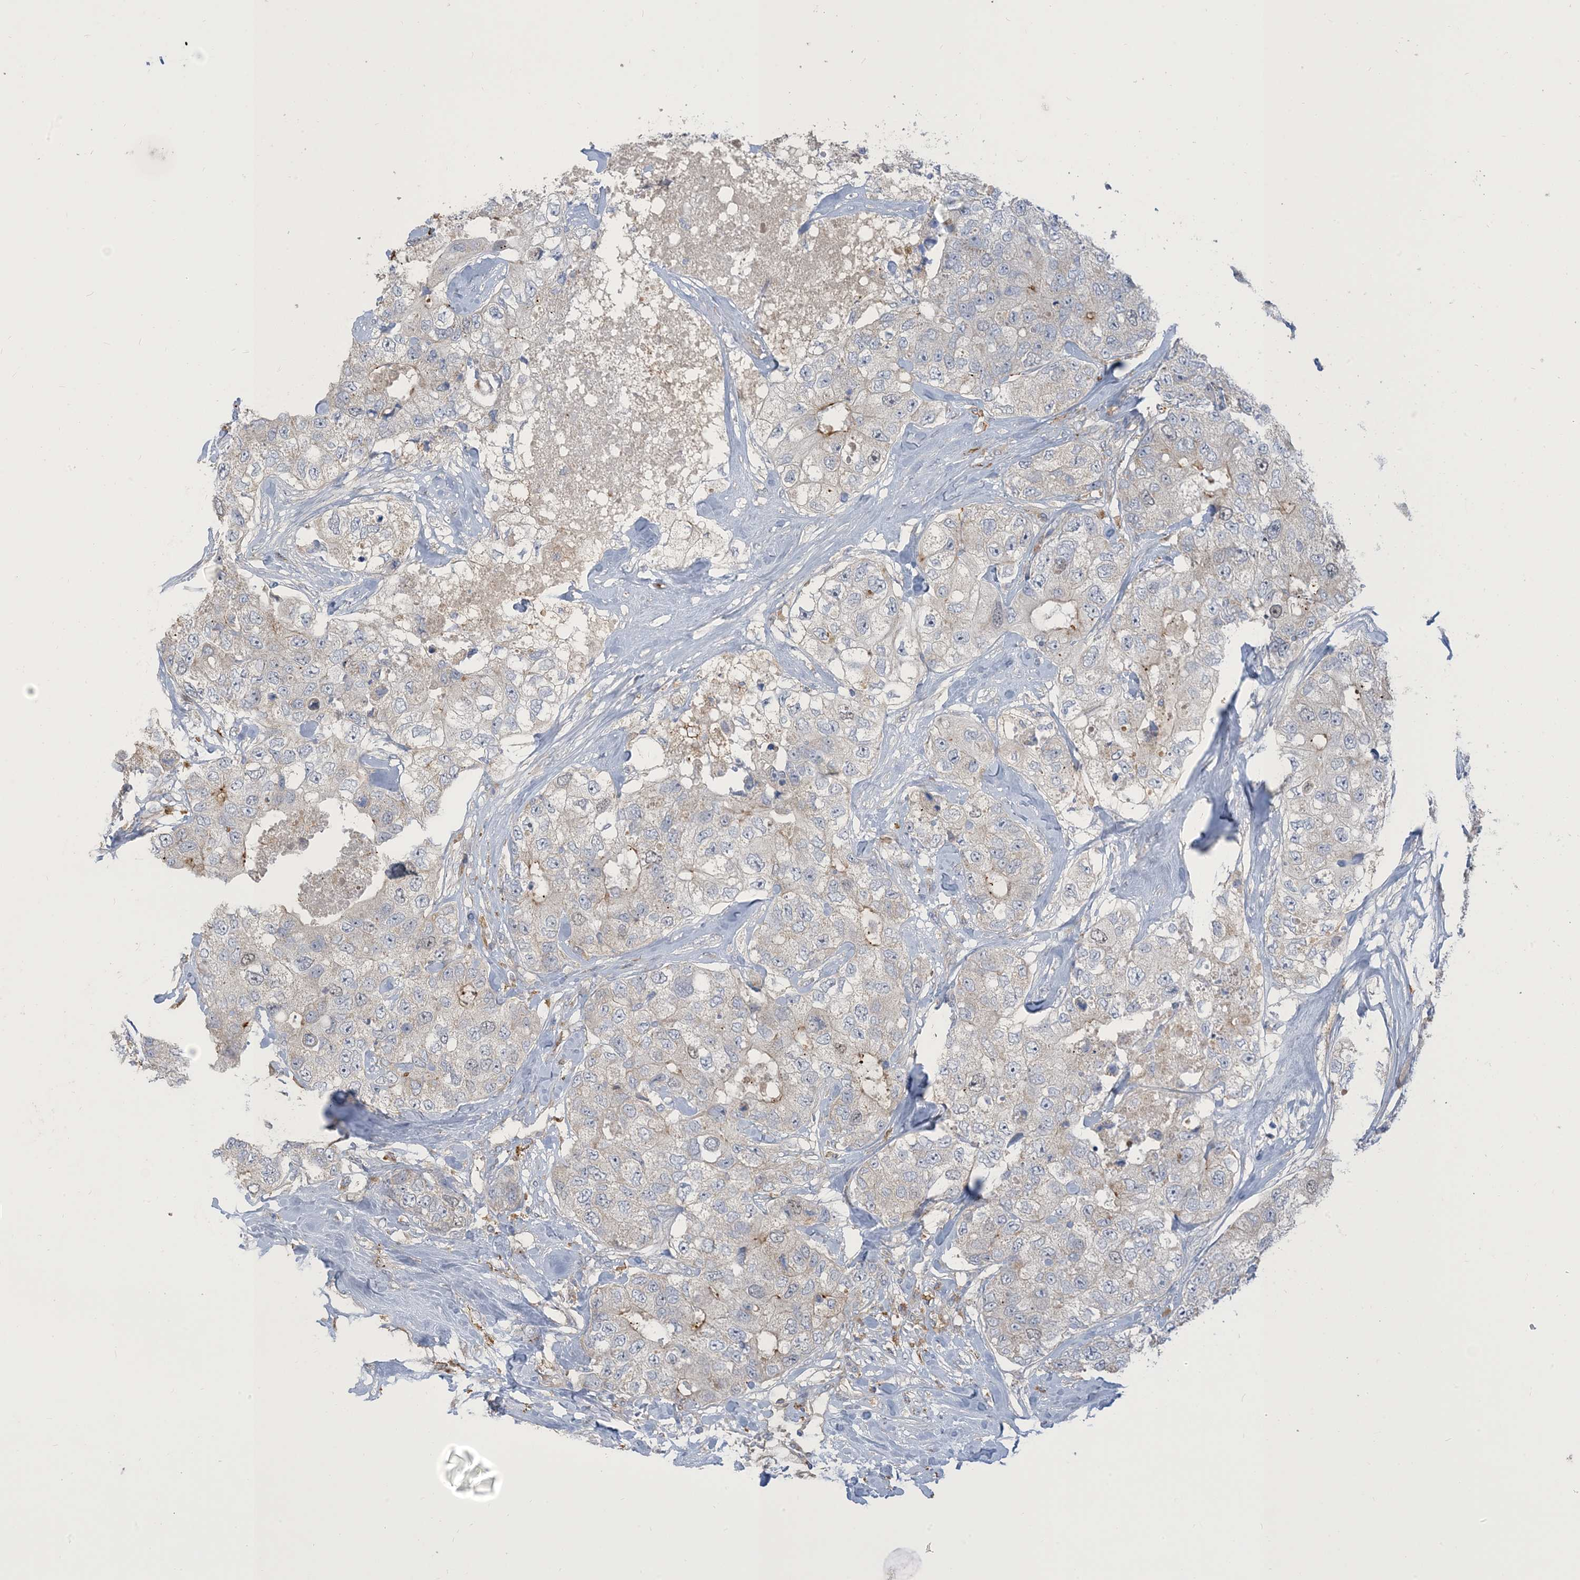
{"staining": {"intensity": "negative", "quantity": "none", "location": "none"}, "tissue": "breast cancer", "cell_type": "Tumor cells", "image_type": "cancer", "snomed": [{"axis": "morphology", "description": "Duct carcinoma"}, {"axis": "topography", "description": "Breast"}], "caption": "High power microscopy histopathology image of an IHC micrograph of breast cancer, revealing no significant positivity in tumor cells.", "gene": "PEAR1", "patient": {"sex": "female", "age": 62}}